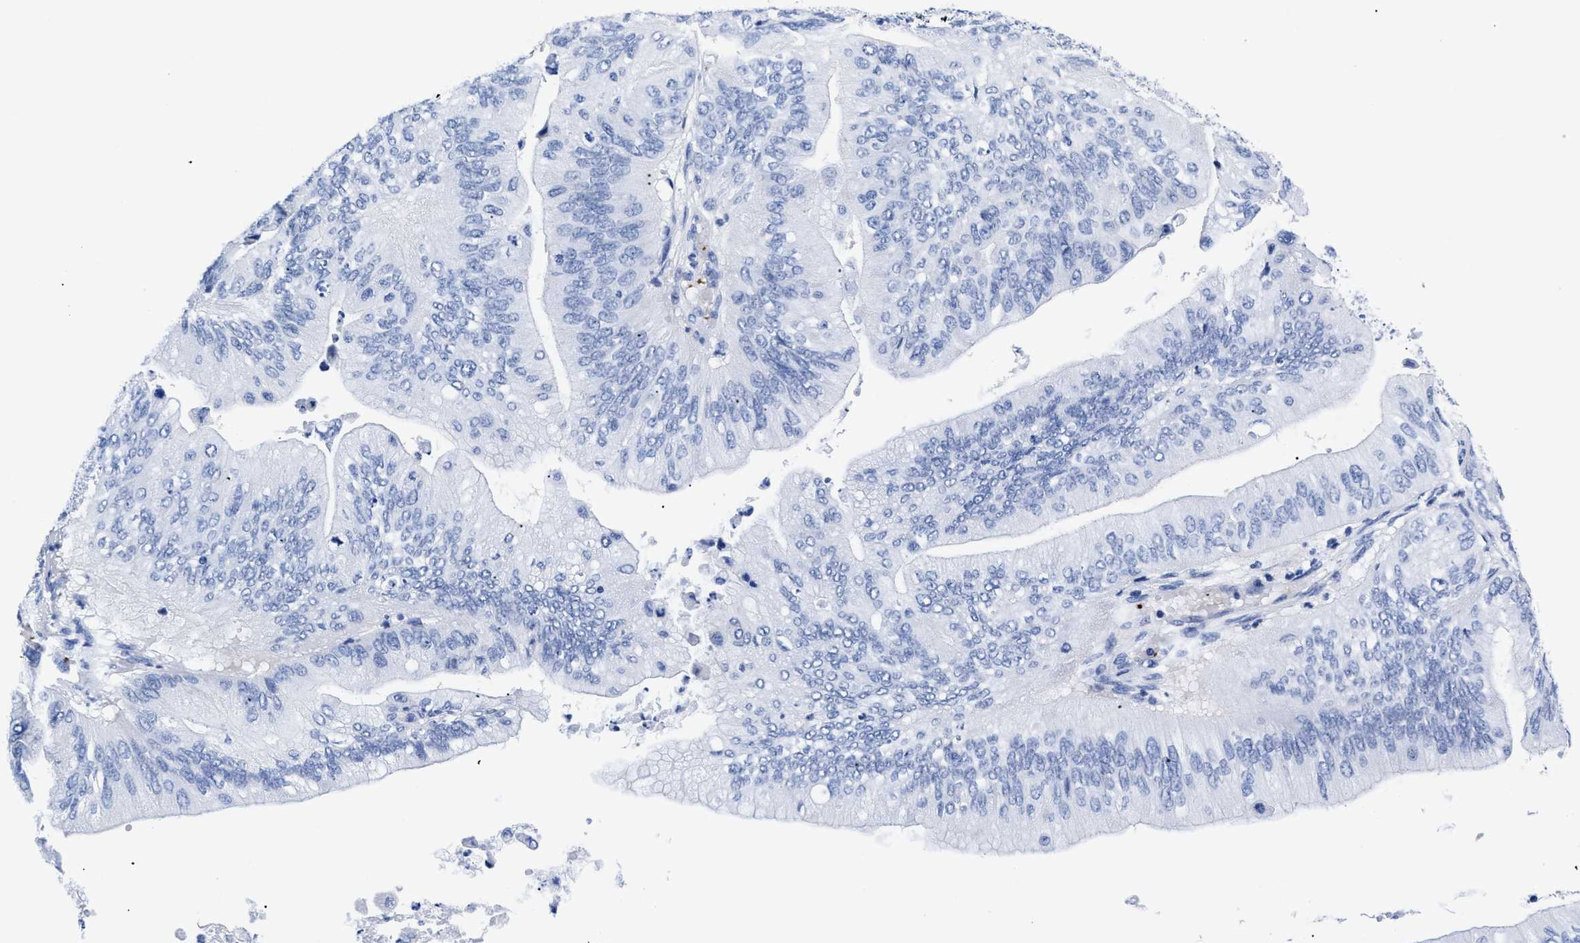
{"staining": {"intensity": "negative", "quantity": "none", "location": "none"}, "tissue": "ovarian cancer", "cell_type": "Tumor cells", "image_type": "cancer", "snomed": [{"axis": "morphology", "description": "Cystadenocarcinoma, mucinous, NOS"}, {"axis": "topography", "description": "Ovary"}], "caption": "Human ovarian cancer (mucinous cystadenocarcinoma) stained for a protein using immunohistochemistry (IHC) displays no staining in tumor cells.", "gene": "TREML1", "patient": {"sex": "female", "age": 61}}